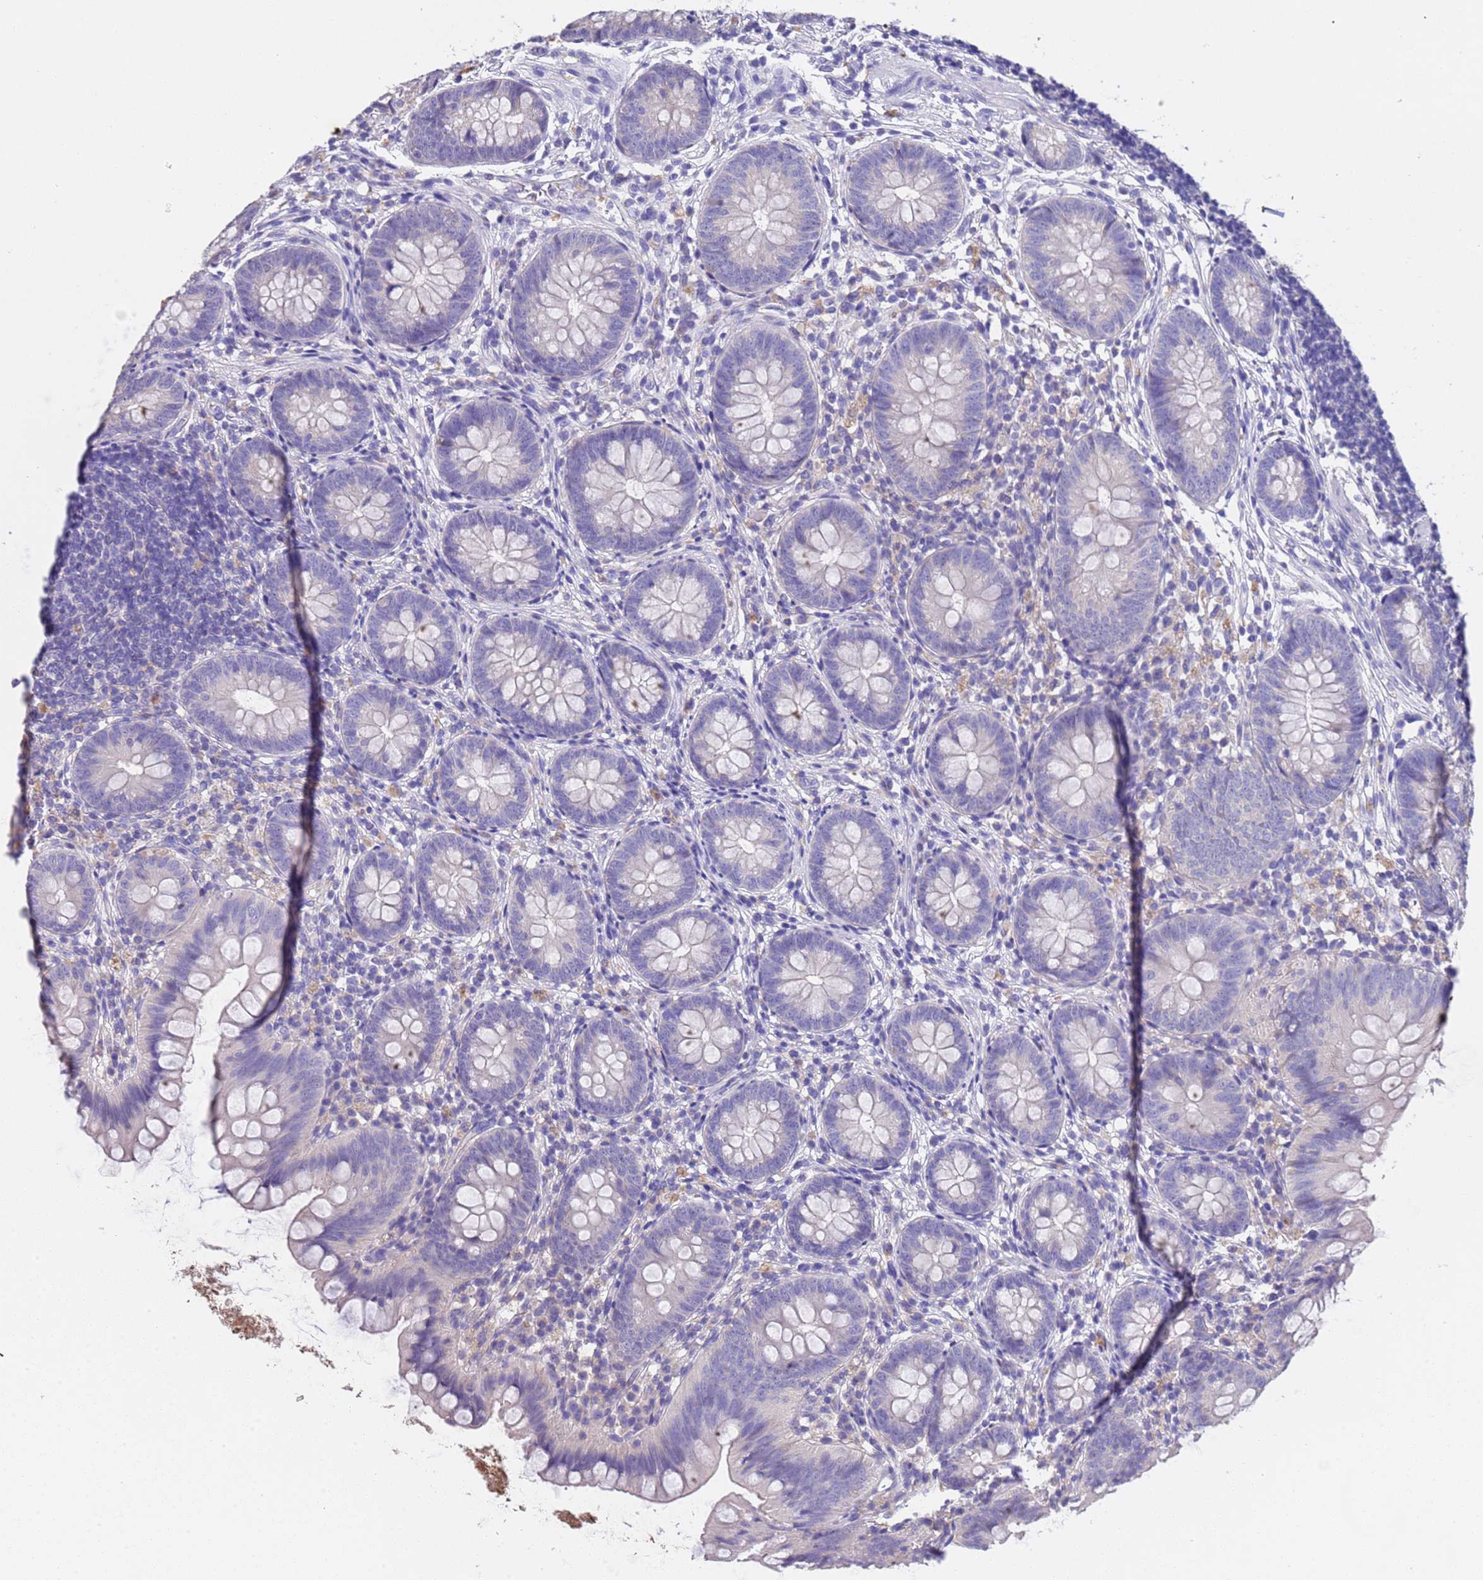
{"staining": {"intensity": "negative", "quantity": "none", "location": "none"}, "tissue": "appendix", "cell_type": "Glandular cells", "image_type": "normal", "snomed": [{"axis": "morphology", "description": "Normal tissue, NOS"}, {"axis": "topography", "description": "Appendix"}], "caption": "This is an IHC photomicrograph of unremarkable appendix. There is no positivity in glandular cells.", "gene": "SLC24A3", "patient": {"sex": "female", "age": 62}}